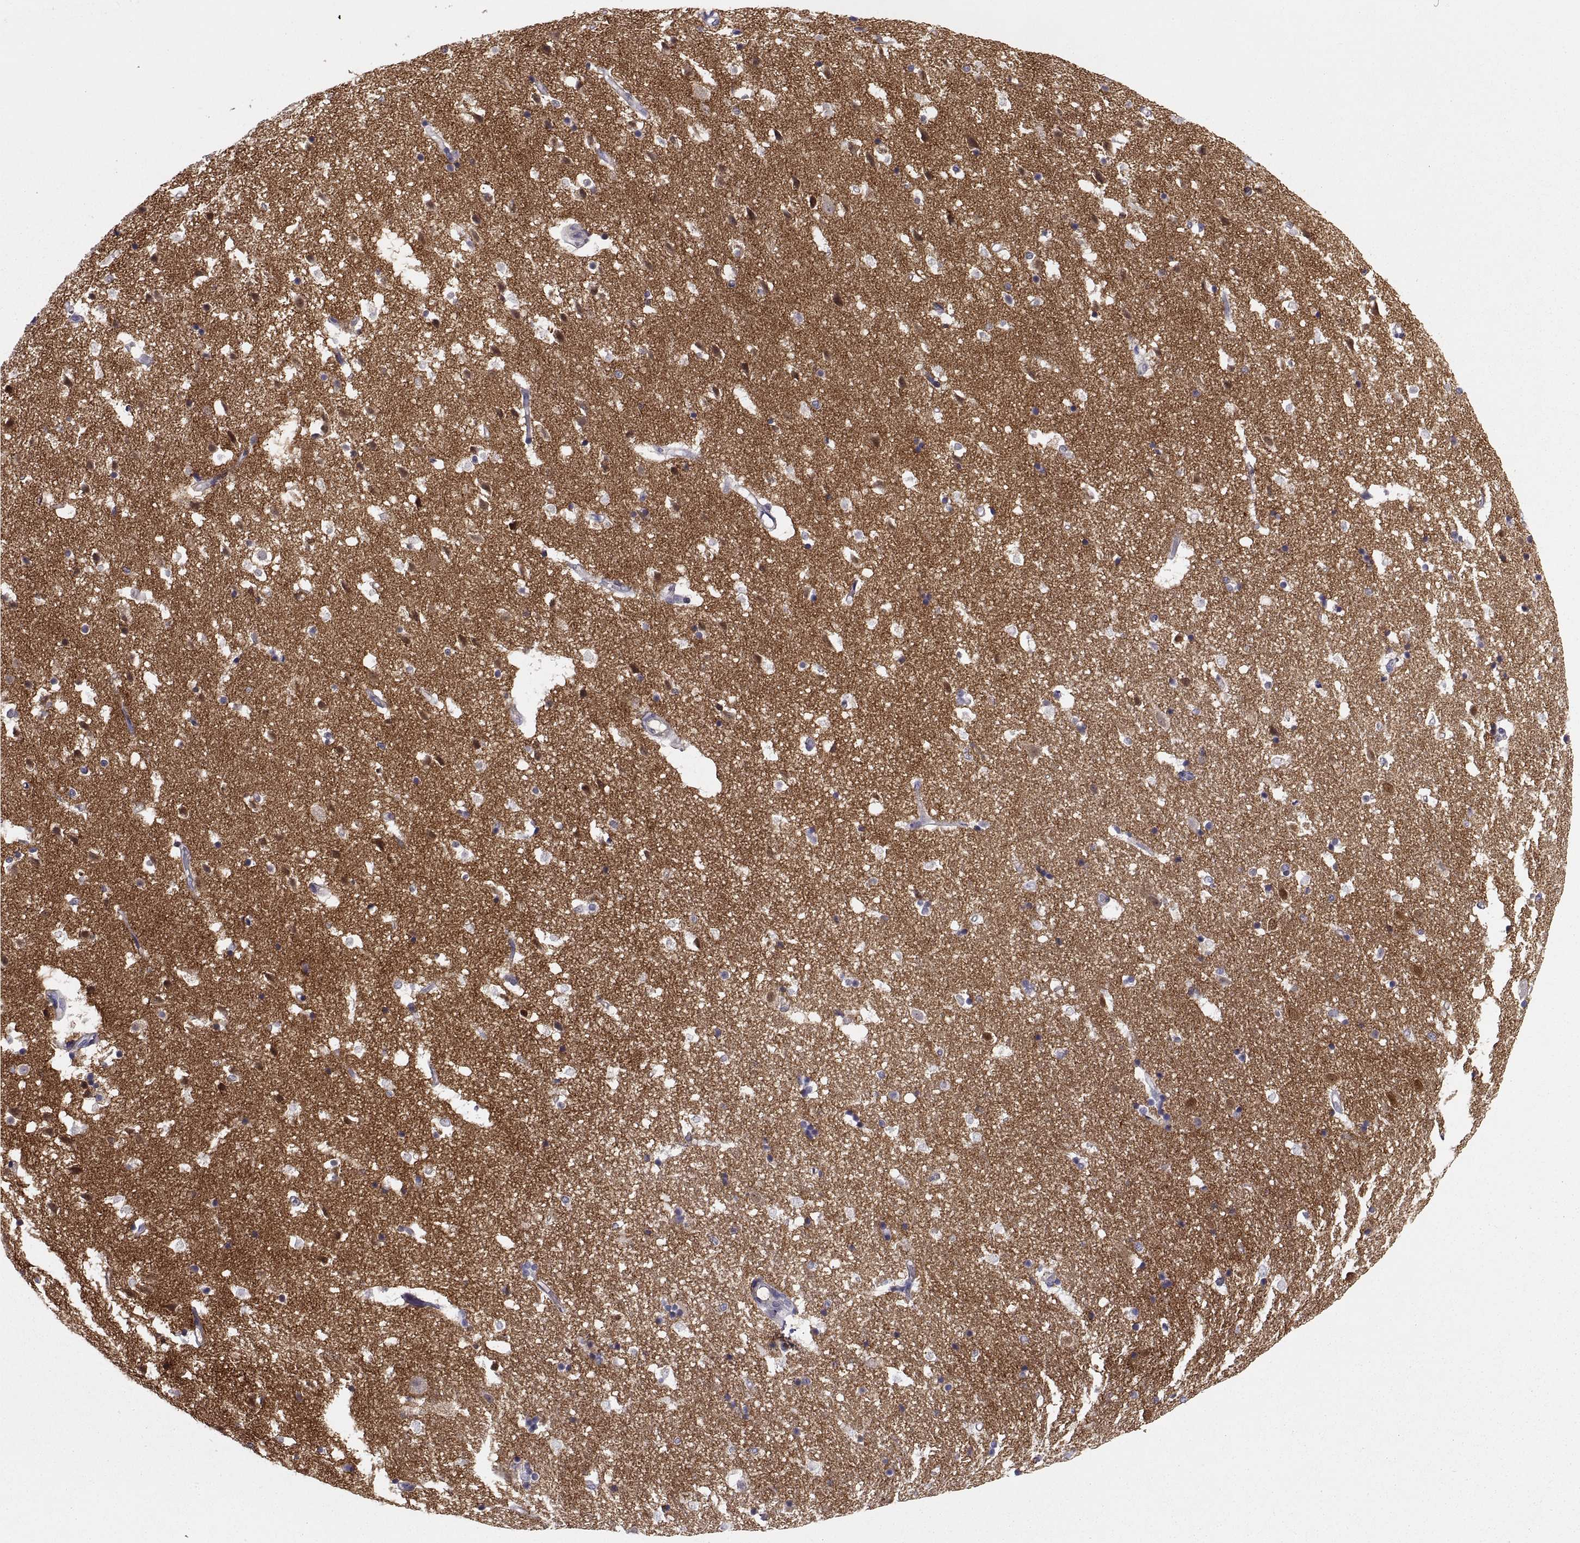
{"staining": {"intensity": "negative", "quantity": "none", "location": "none"}, "tissue": "hippocampus", "cell_type": "Glial cells", "image_type": "normal", "snomed": [{"axis": "morphology", "description": "Normal tissue, NOS"}, {"axis": "topography", "description": "Hippocampus"}], "caption": "This histopathology image is of unremarkable hippocampus stained with IHC to label a protein in brown with the nuclei are counter-stained blue. There is no staining in glial cells. (Brightfield microscopy of DAB (3,3'-diaminobenzidine) IHC at high magnification).", "gene": "STRC", "patient": {"sex": "male", "age": 49}}